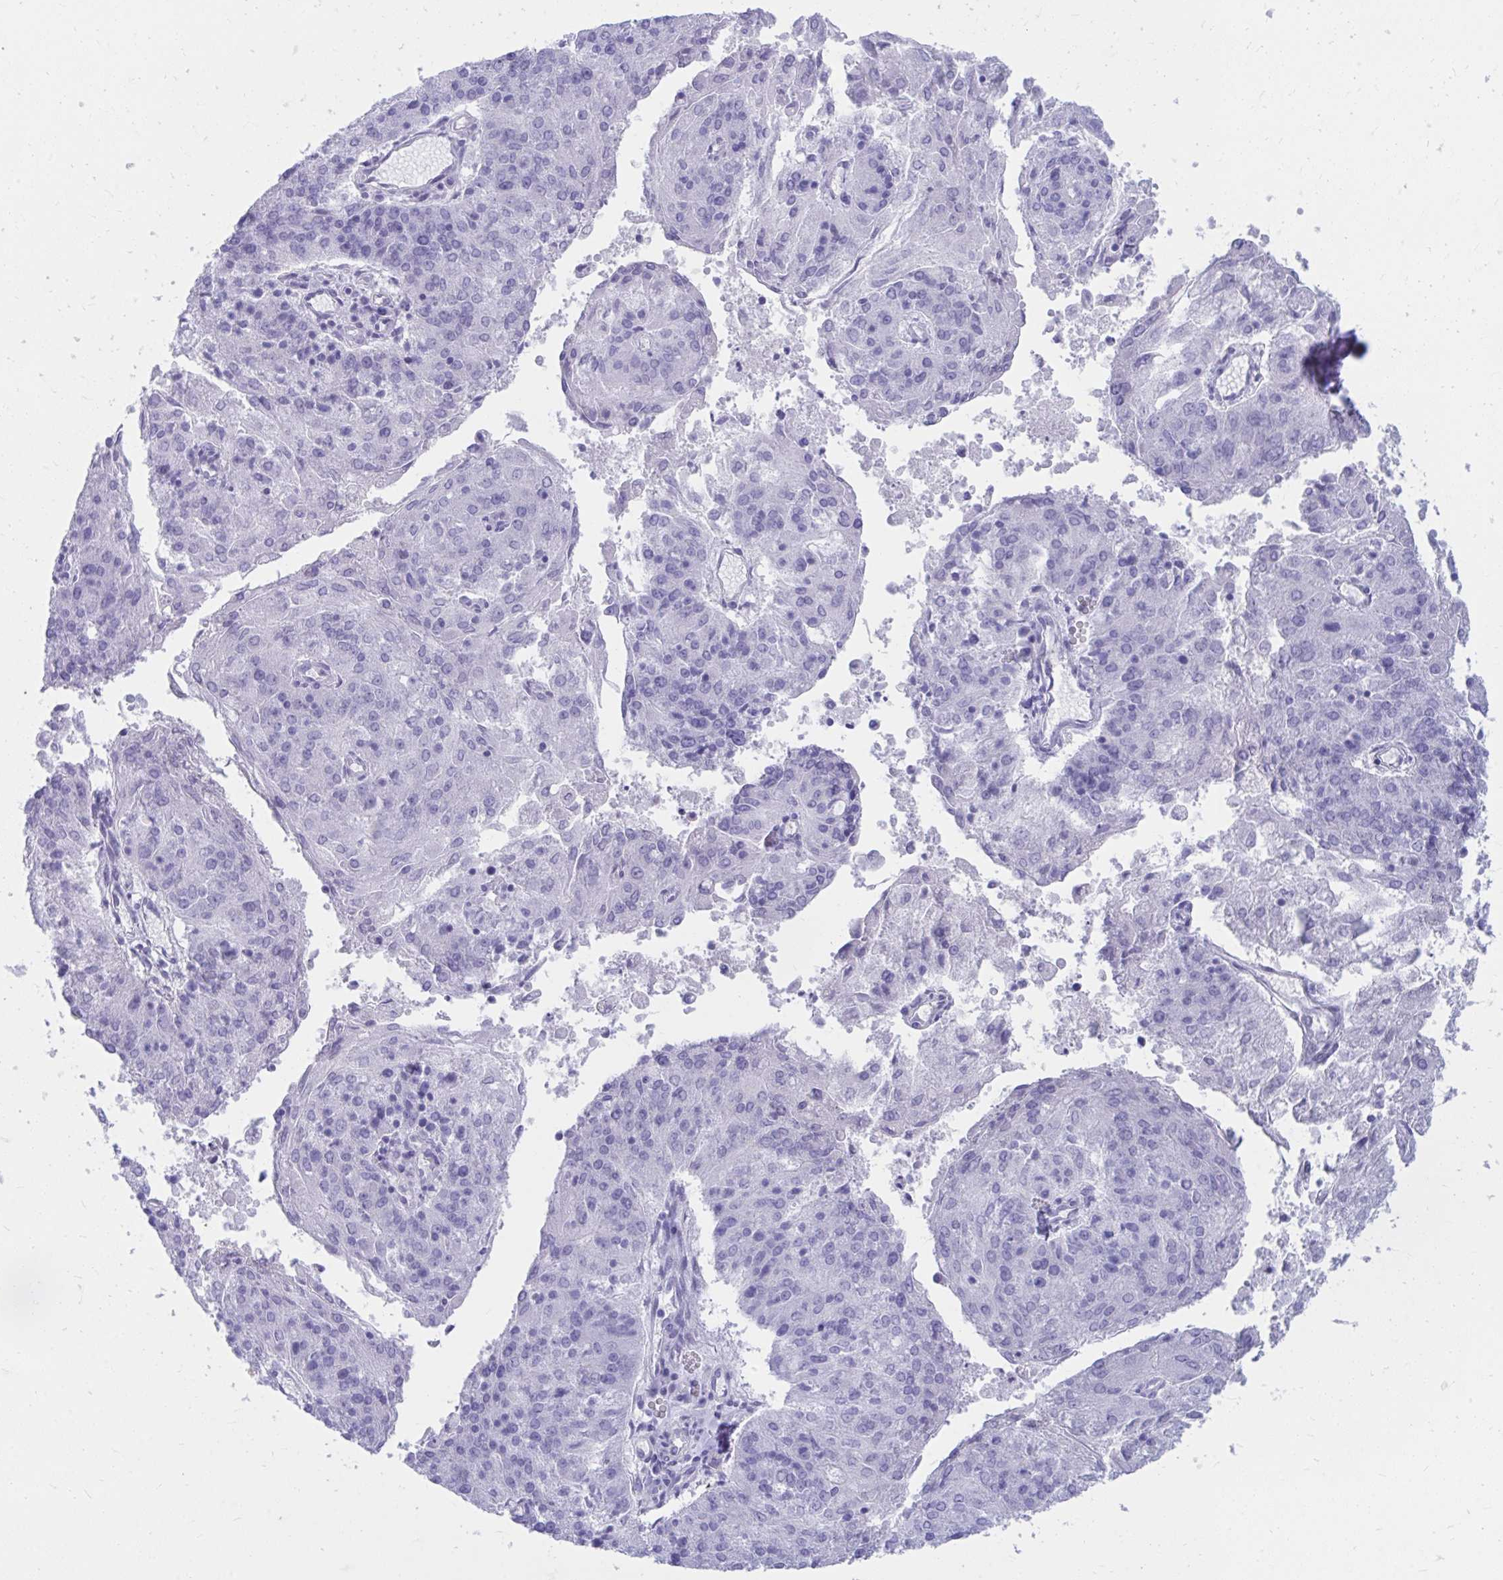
{"staining": {"intensity": "negative", "quantity": "none", "location": "none"}, "tissue": "endometrial cancer", "cell_type": "Tumor cells", "image_type": "cancer", "snomed": [{"axis": "morphology", "description": "Adenocarcinoma, NOS"}, {"axis": "topography", "description": "Endometrium"}], "caption": "Tumor cells are negative for protein expression in human adenocarcinoma (endometrial). Brightfield microscopy of immunohistochemistry (IHC) stained with DAB (3,3'-diaminobenzidine) (brown) and hematoxylin (blue), captured at high magnification.", "gene": "SHISA8", "patient": {"sex": "female", "age": 82}}